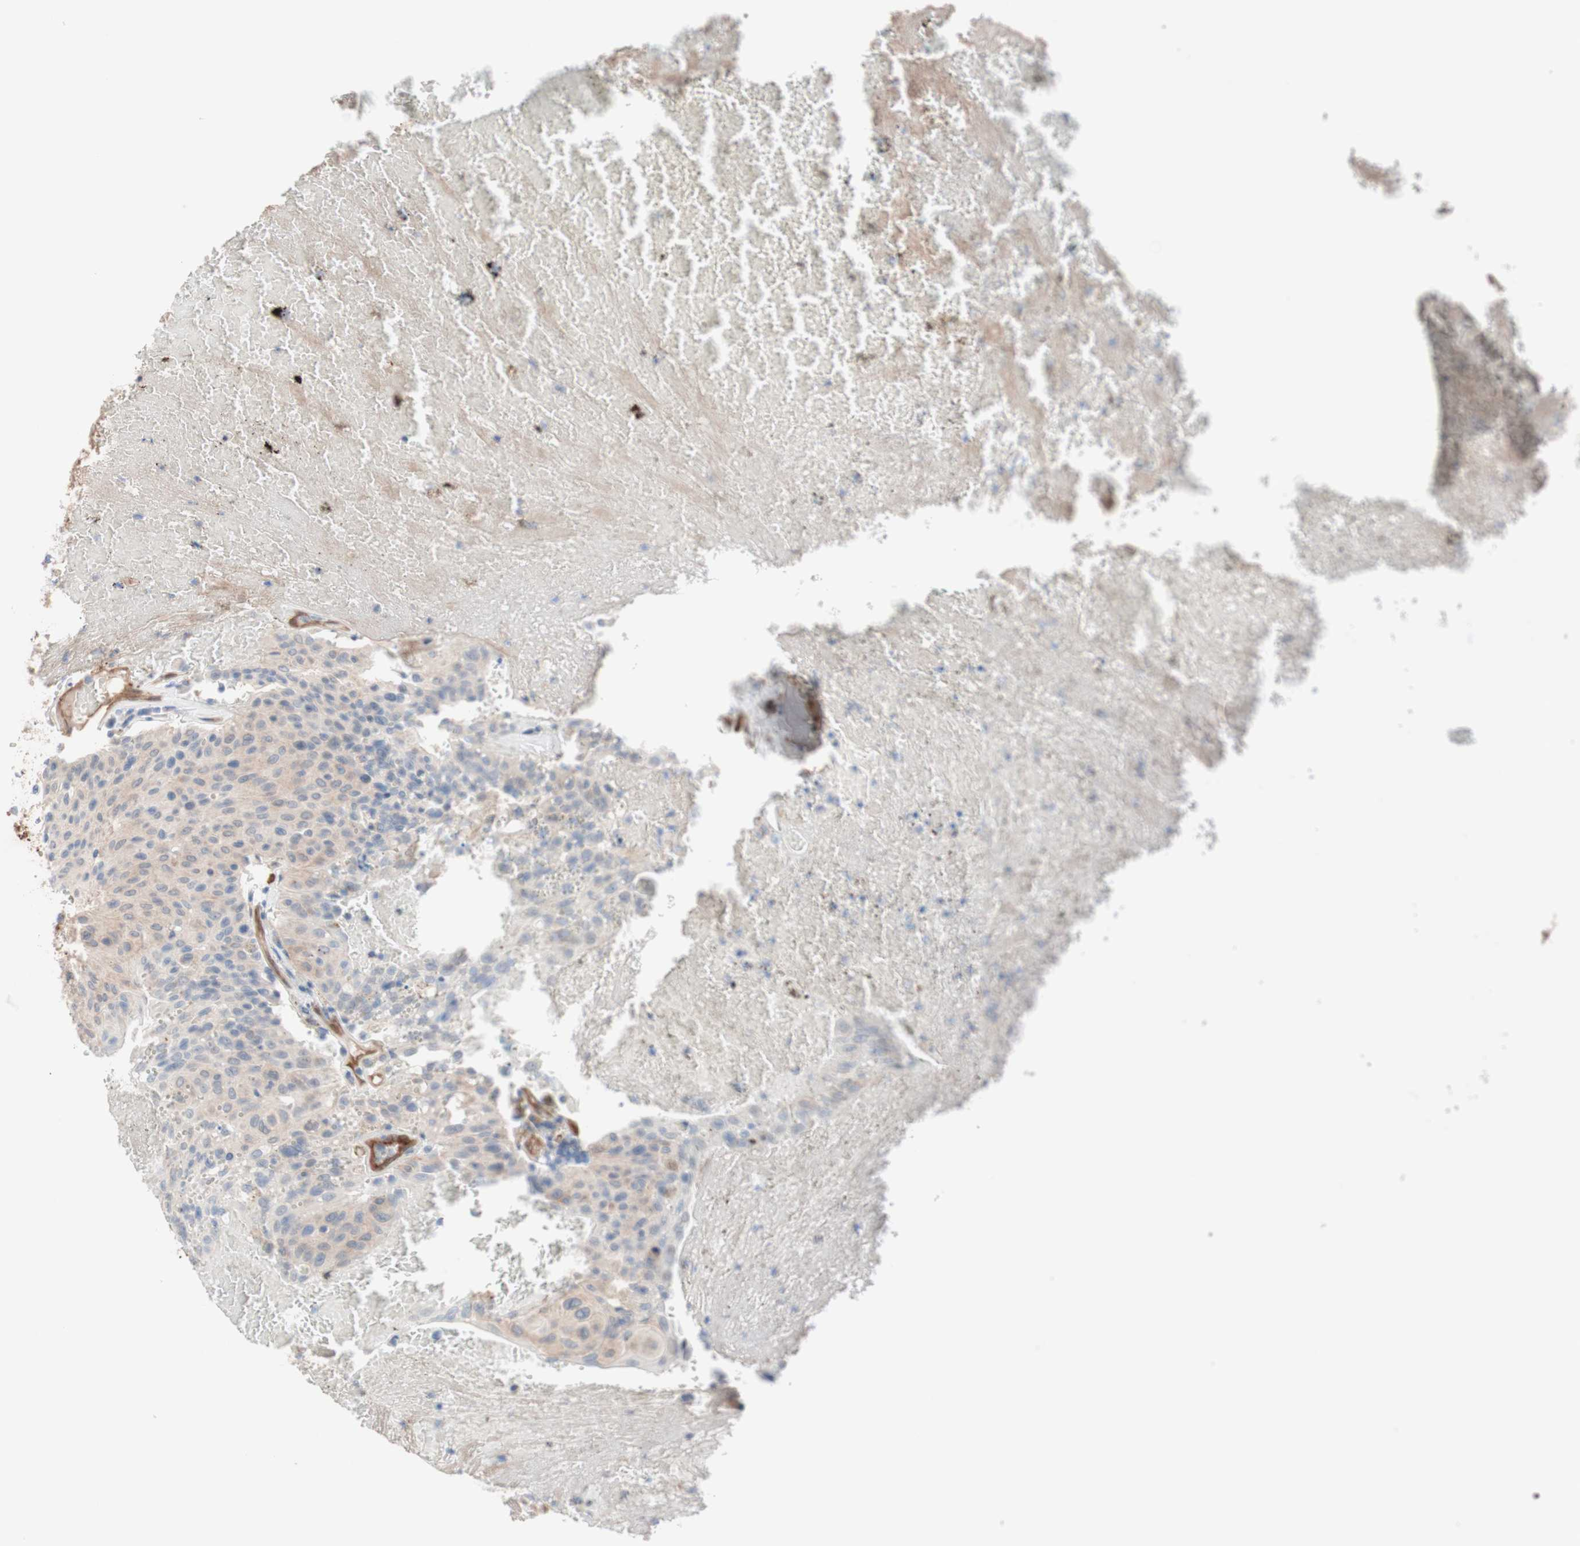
{"staining": {"intensity": "weak", "quantity": ">75%", "location": "cytoplasmic/membranous"}, "tissue": "urothelial cancer", "cell_type": "Tumor cells", "image_type": "cancer", "snomed": [{"axis": "morphology", "description": "Urothelial carcinoma, High grade"}, {"axis": "topography", "description": "Urinary bladder"}], "caption": "Protein staining of high-grade urothelial carcinoma tissue reveals weak cytoplasmic/membranous expression in about >75% of tumor cells. Nuclei are stained in blue.", "gene": "CNN3", "patient": {"sex": "male", "age": 66}}